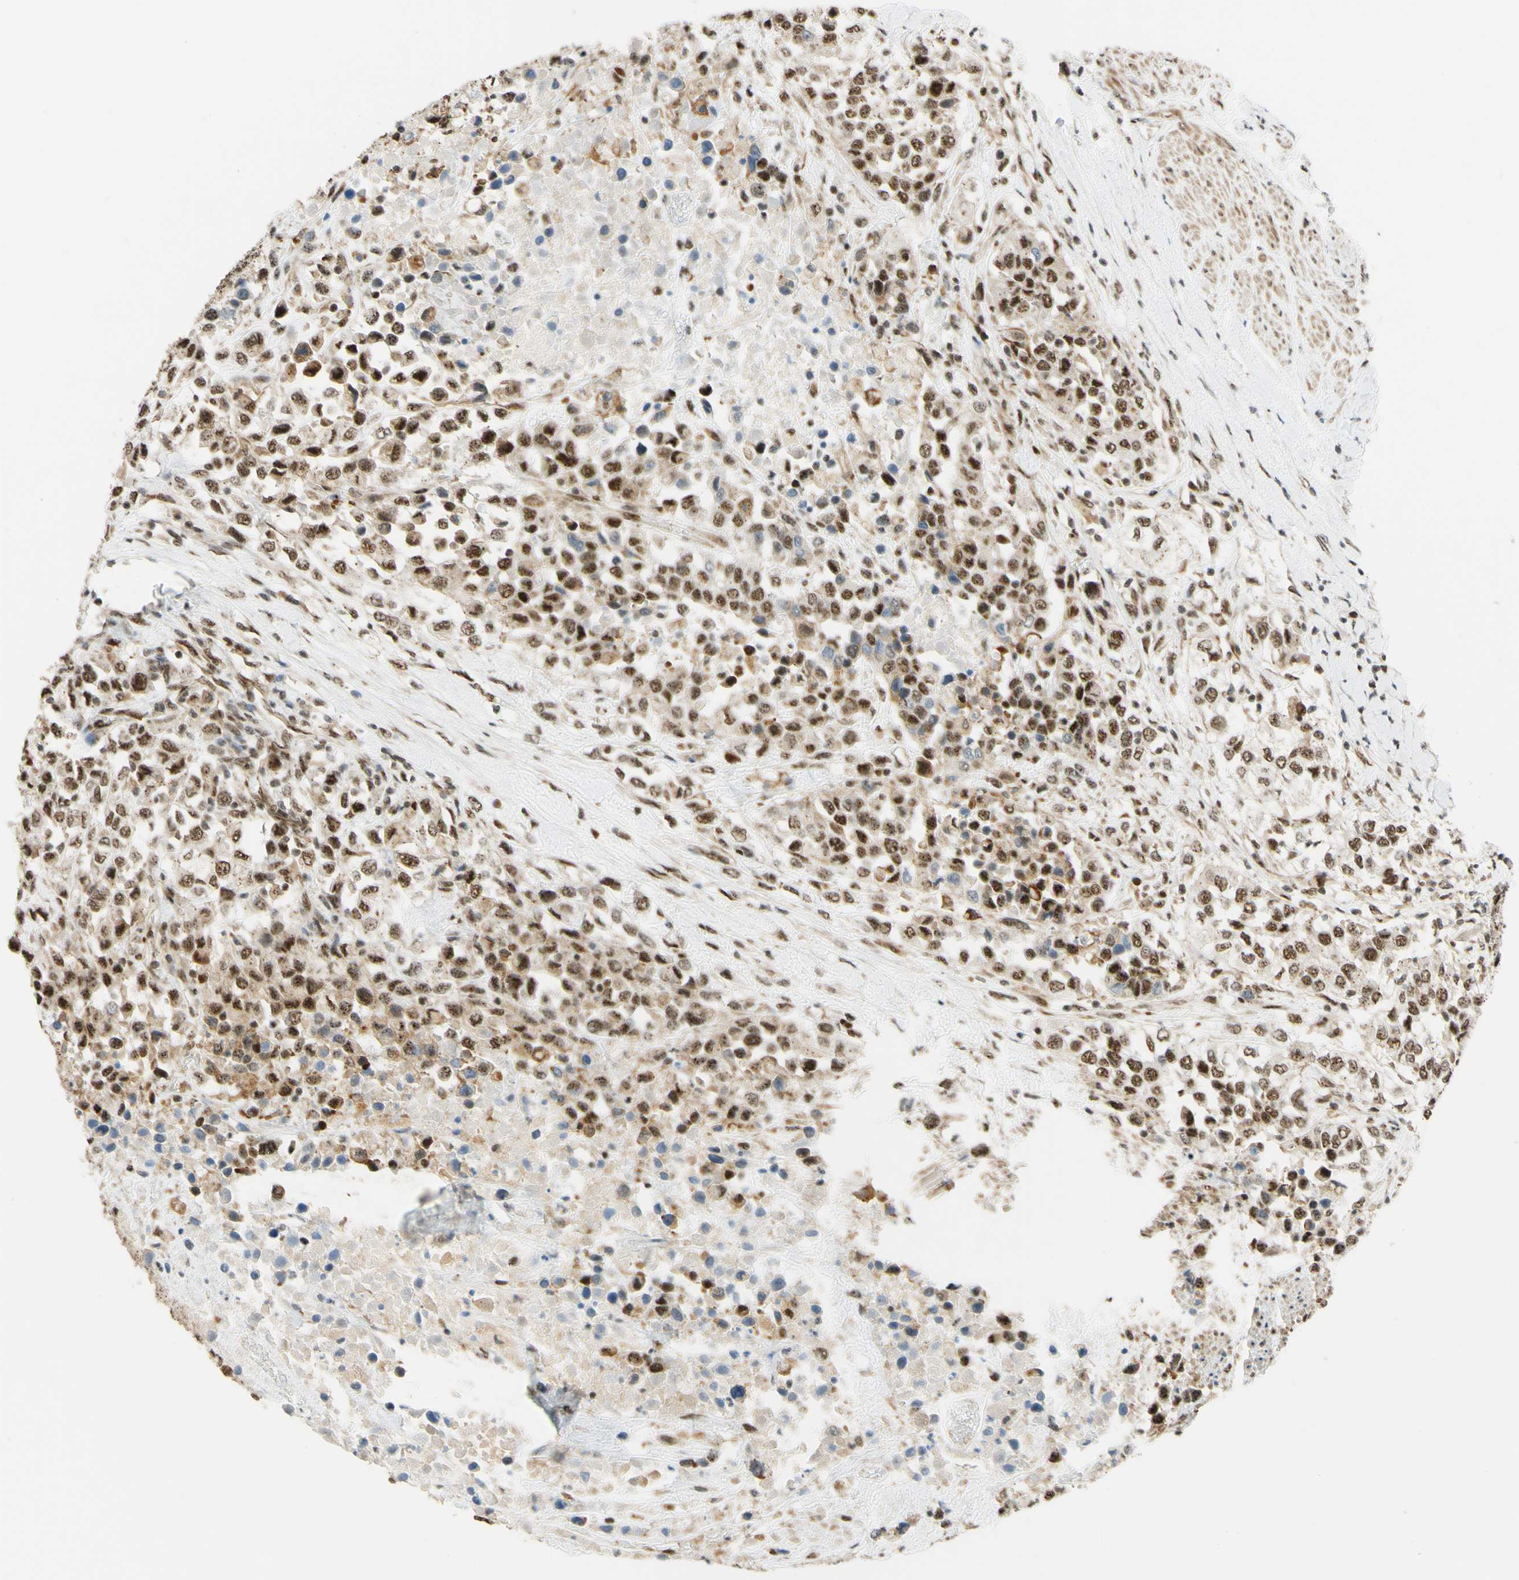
{"staining": {"intensity": "moderate", "quantity": ">75%", "location": "nuclear"}, "tissue": "urothelial cancer", "cell_type": "Tumor cells", "image_type": "cancer", "snomed": [{"axis": "morphology", "description": "Urothelial carcinoma, High grade"}, {"axis": "topography", "description": "Urinary bladder"}], "caption": "Tumor cells show moderate nuclear positivity in approximately >75% of cells in urothelial cancer.", "gene": "SAP18", "patient": {"sex": "female", "age": 80}}